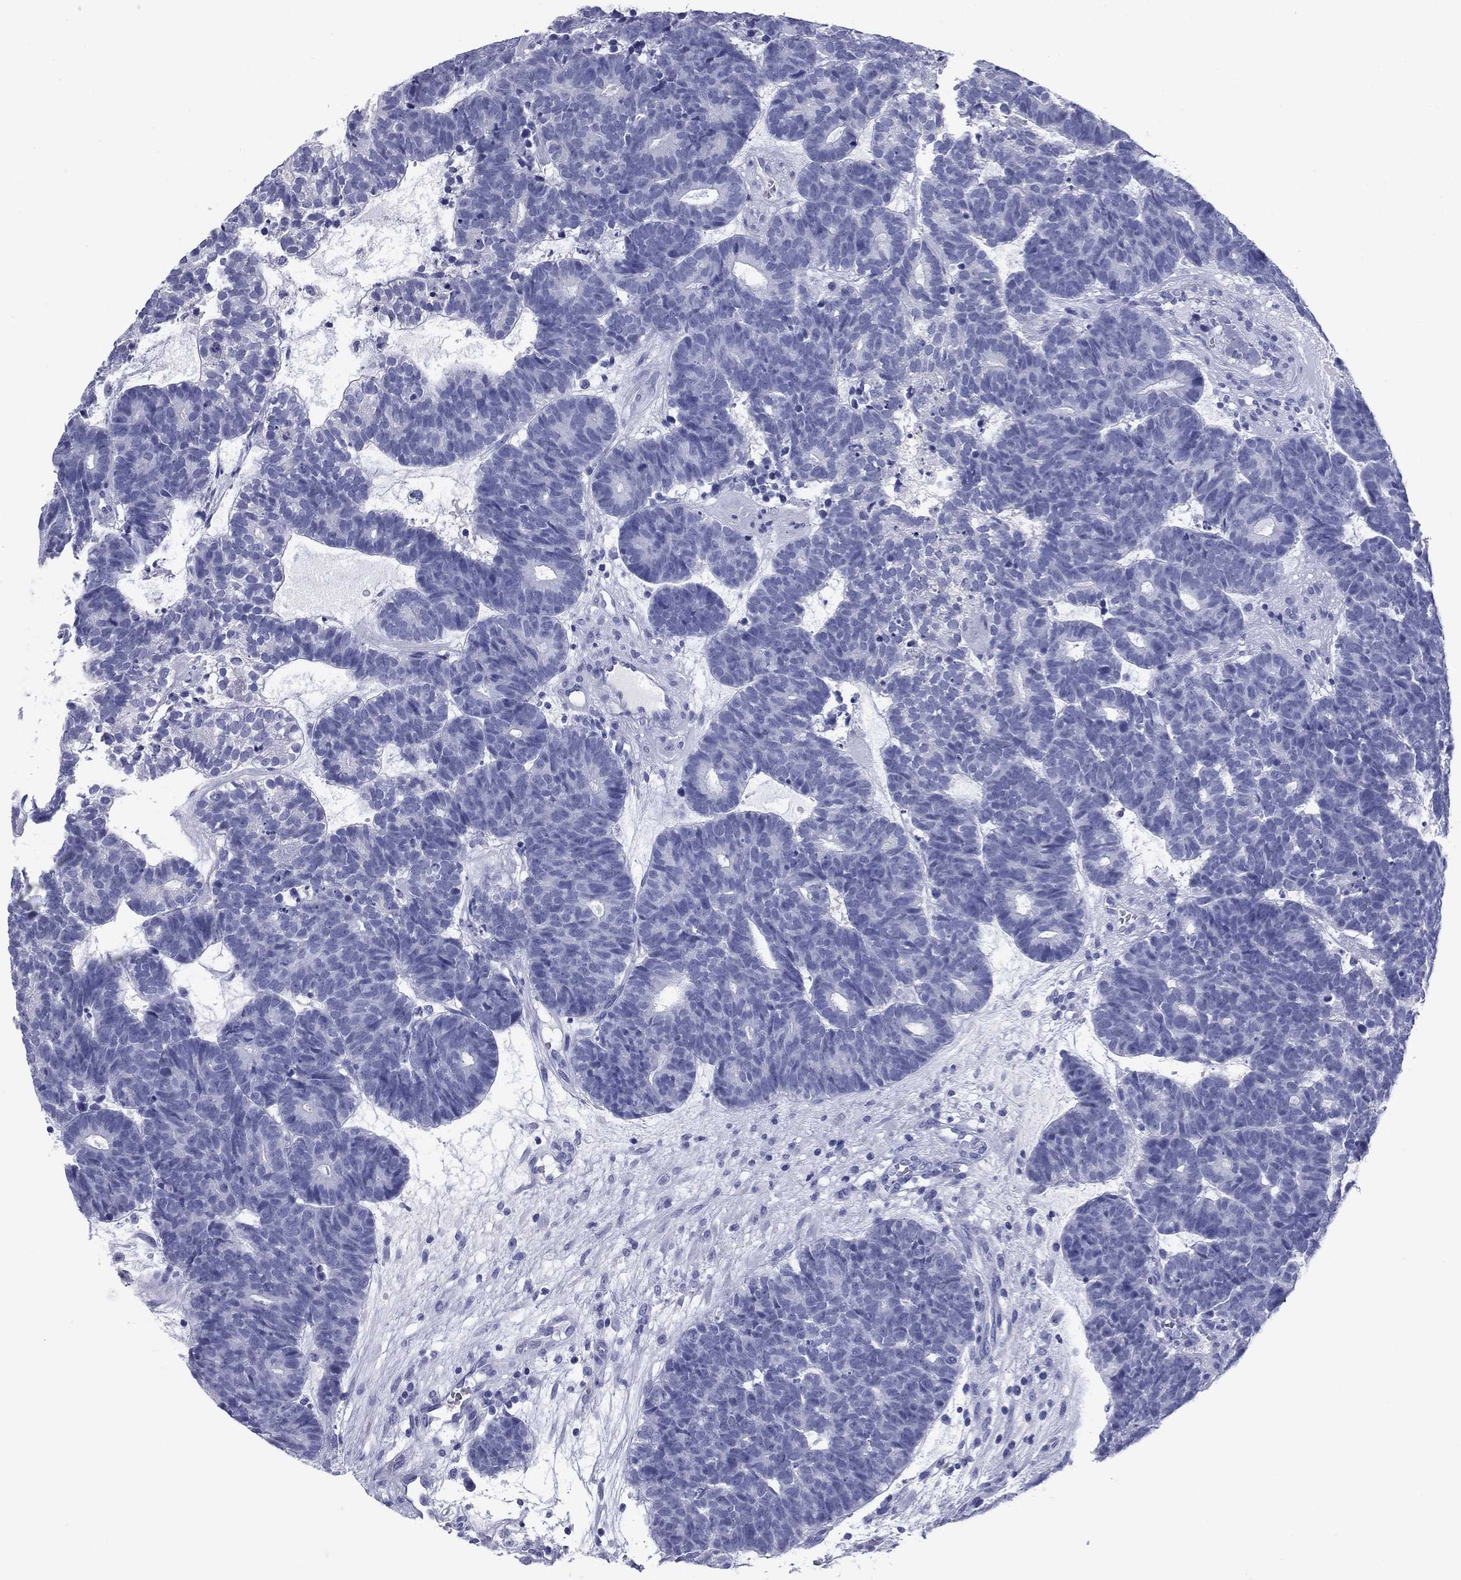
{"staining": {"intensity": "negative", "quantity": "none", "location": "none"}, "tissue": "head and neck cancer", "cell_type": "Tumor cells", "image_type": "cancer", "snomed": [{"axis": "morphology", "description": "Adenocarcinoma, NOS"}, {"axis": "topography", "description": "Head-Neck"}], "caption": "There is no significant staining in tumor cells of head and neck cancer (adenocarcinoma).", "gene": "NPPA", "patient": {"sex": "female", "age": 81}}